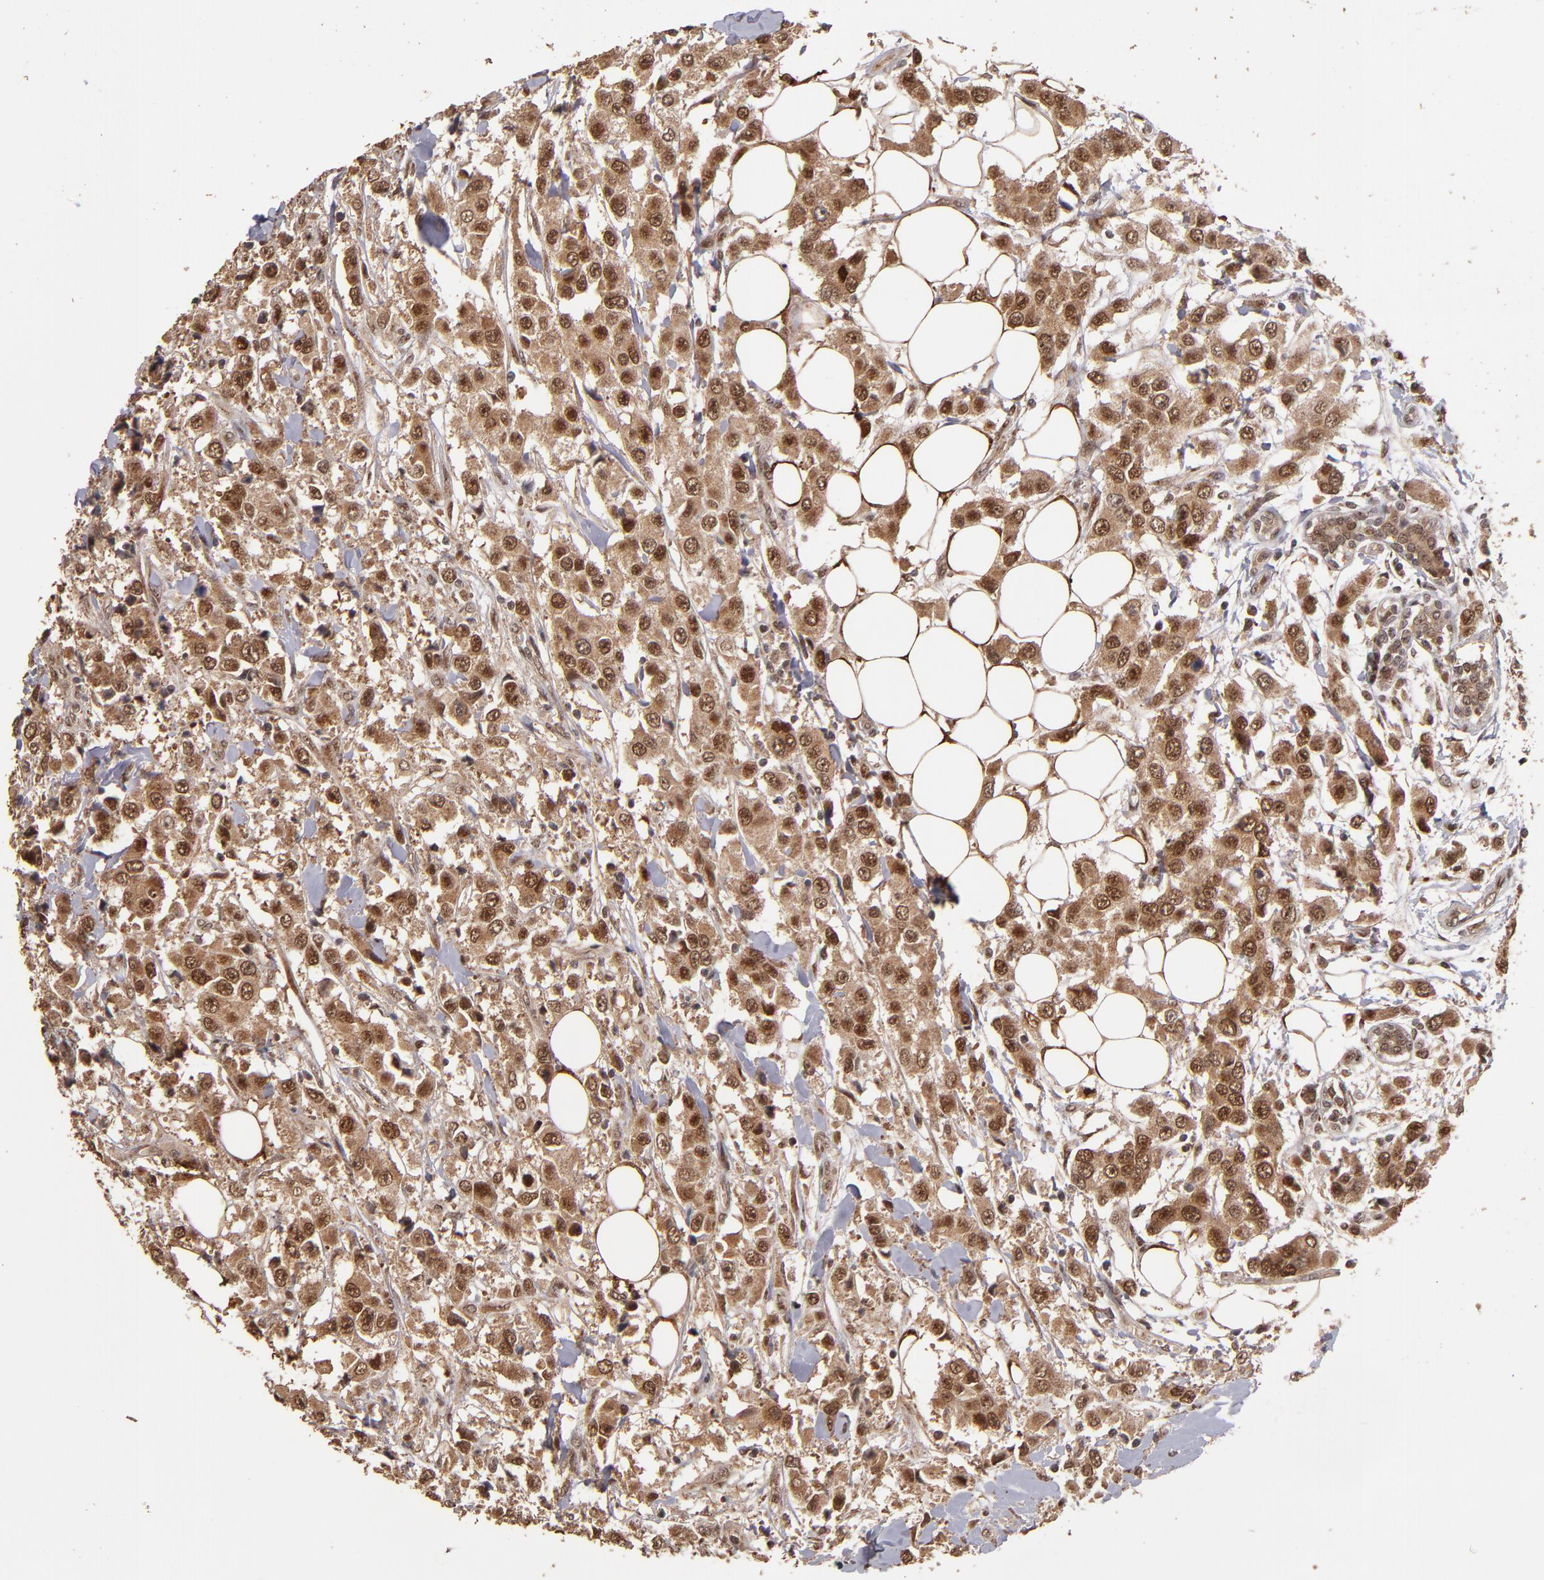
{"staining": {"intensity": "moderate", "quantity": ">75%", "location": "cytoplasmic/membranous,nuclear"}, "tissue": "breast cancer", "cell_type": "Tumor cells", "image_type": "cancer", "snomed": [{"axis": "morphology", "description": "Duct carcinoma"}, {"axis": "topography", "description": "Breast"}], "caption": "Immunohistochemical staining of human infiltrating ductal carcinoma (breast) exhibits moderate cytoplasmic/membranous and nuclear protein expression in approximately >75% of tumor cells.", "gene": "EAPP", "patient": {"sex": "female", "age": 58}}